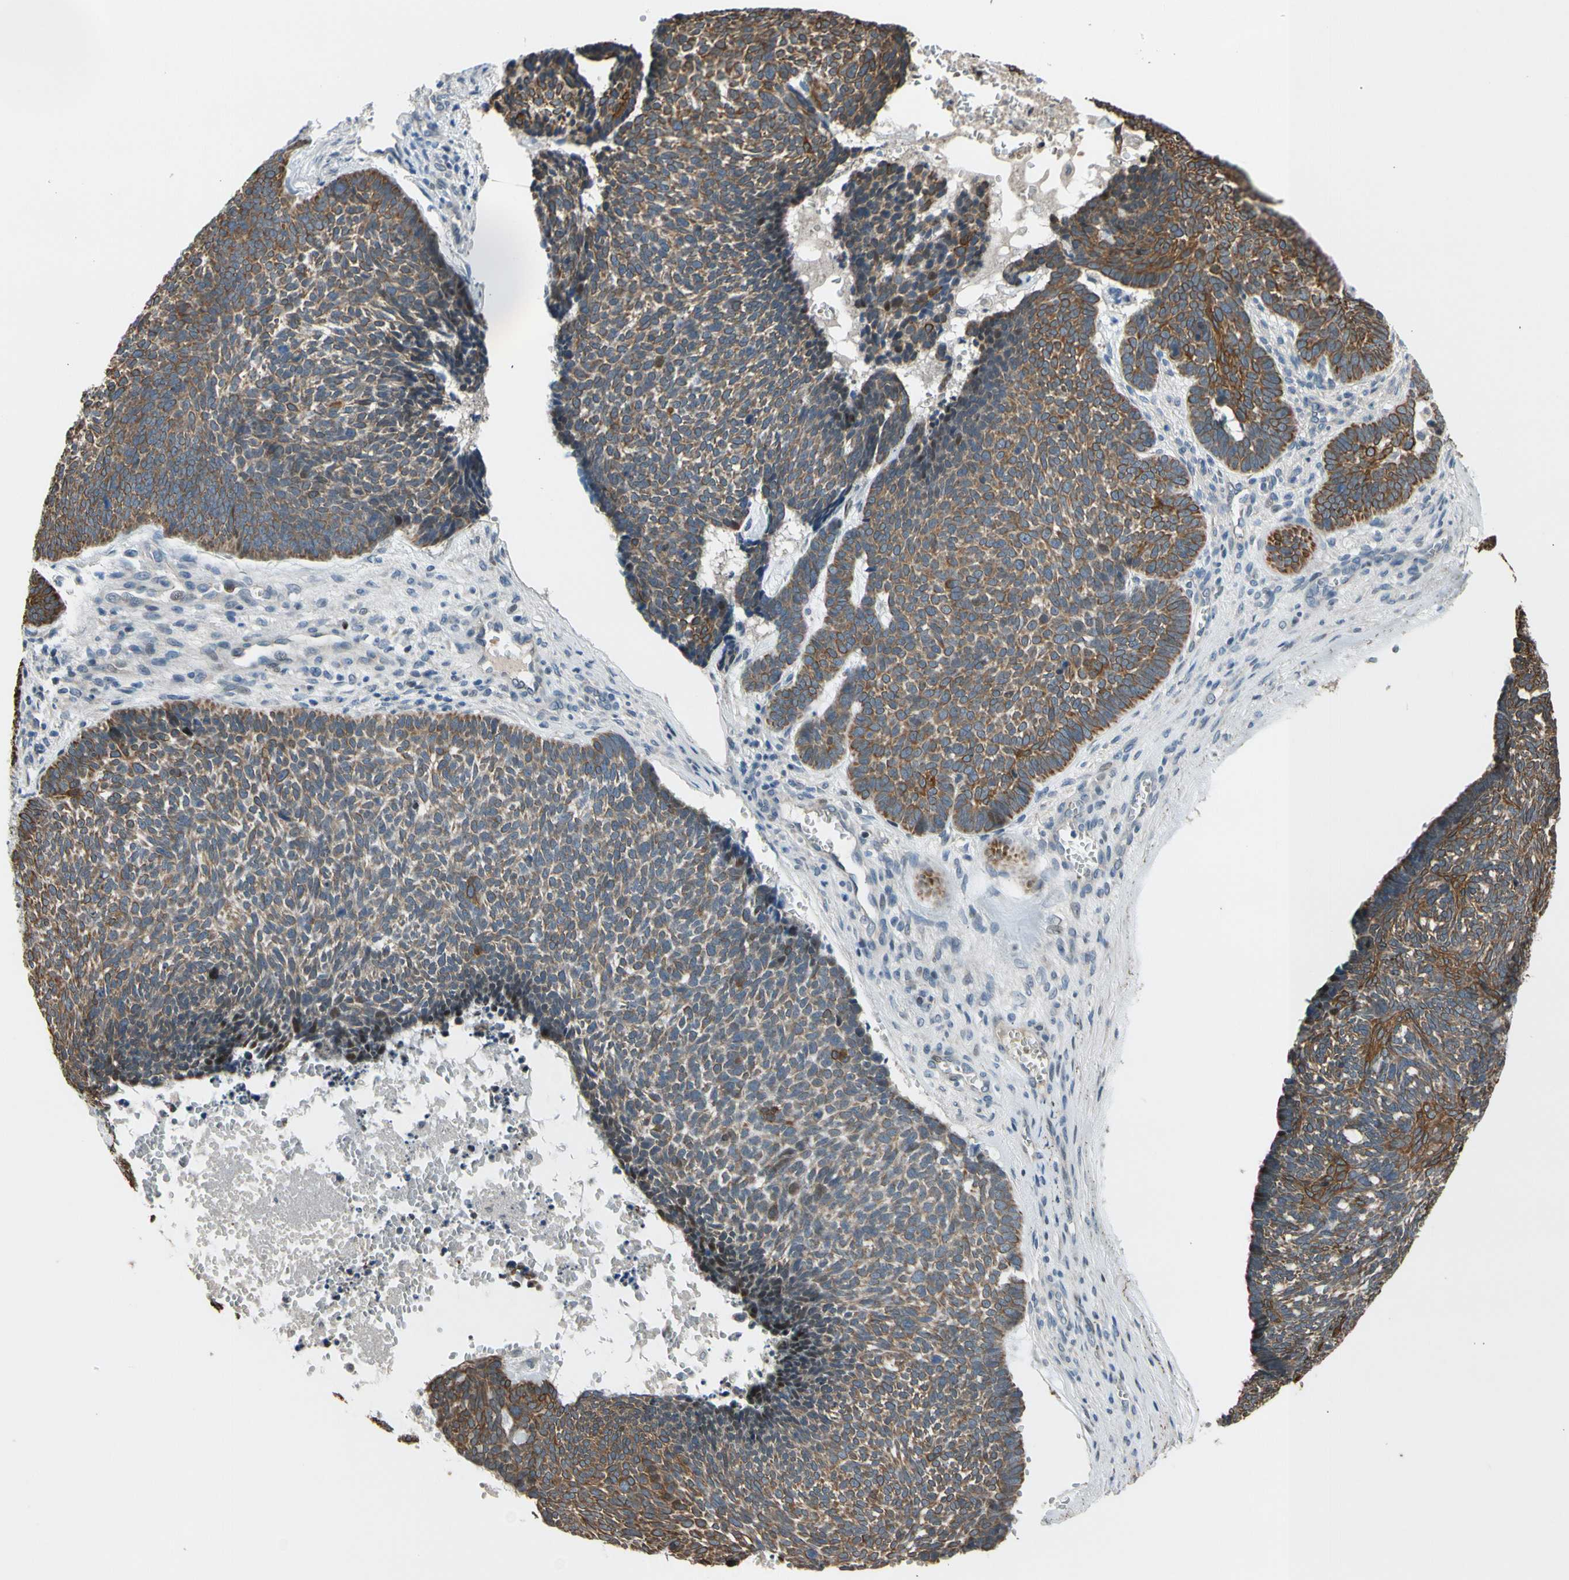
{"staining": {"intensity": "moderate", "quantity": "25%-75%", "location": "cytoplasmic/membranous"}, "tissue": "skin cancer", "cell_type": "Tumor cells", "image_type": "cancer", "snomed": [{"axis": "morphology", "description": "Basal cell carcinoma"}, {"axis": "topography", "description": "Skin"}], "caption": "Immunohistochemical staining of human skin cancer (basal cell carcinoma) reveals moderate cytoplasmic/membranous protein expression in about 25%-75% of tumor cells.", "gene": "ZNF184", "patient": {"sex": "male", "age": 84}}